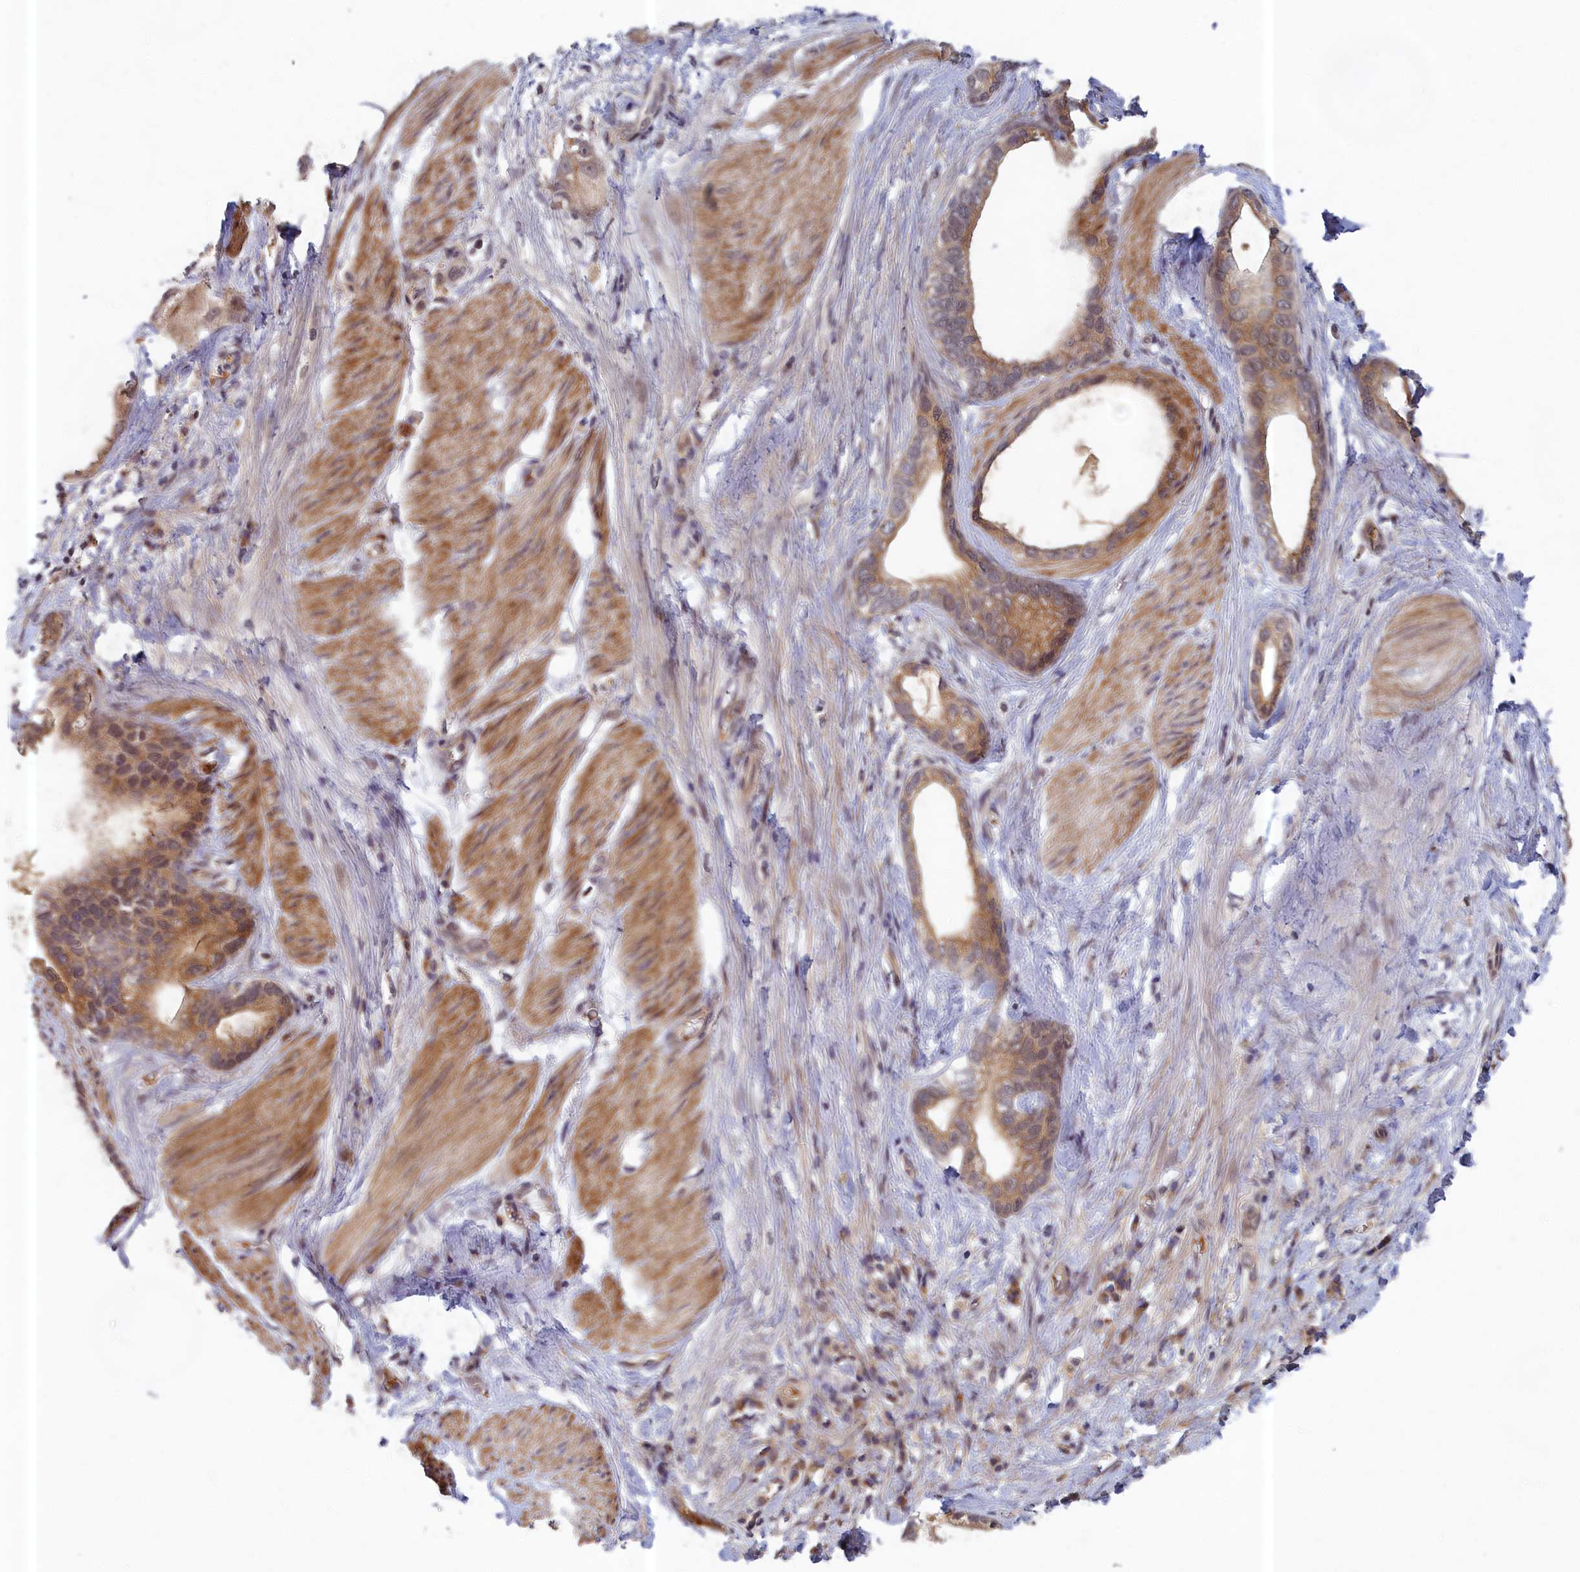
{"staining": {"intensity": "weak", "quantity": "25%-75%", "location": "cytoplasmic/membranous,nuclear"}, "tissue": "stomach cancer", "cell_type": "Tumor cells", "image_type": "cancer", "snomed": [{"axis": "morphology", "description": "Adenocarcinoma, NOS"}, {"axis": "topography", "description": "Stomach"}], "caption": "Immunohistochemistry (IHC) photomicrograph of neoplastic tissue: human adenocarcinoma (stomach) stained using immunohistochemistry (IHC) reveals low levels of weak protein expression localized specifically in the cytoplasmic/membranous and nuclear of tumor cells, appearing as a cytoplasmic/membranous and nuclear brown color.", "gene": "EARS2", "patient": {"sex": "male", "age": 55}}